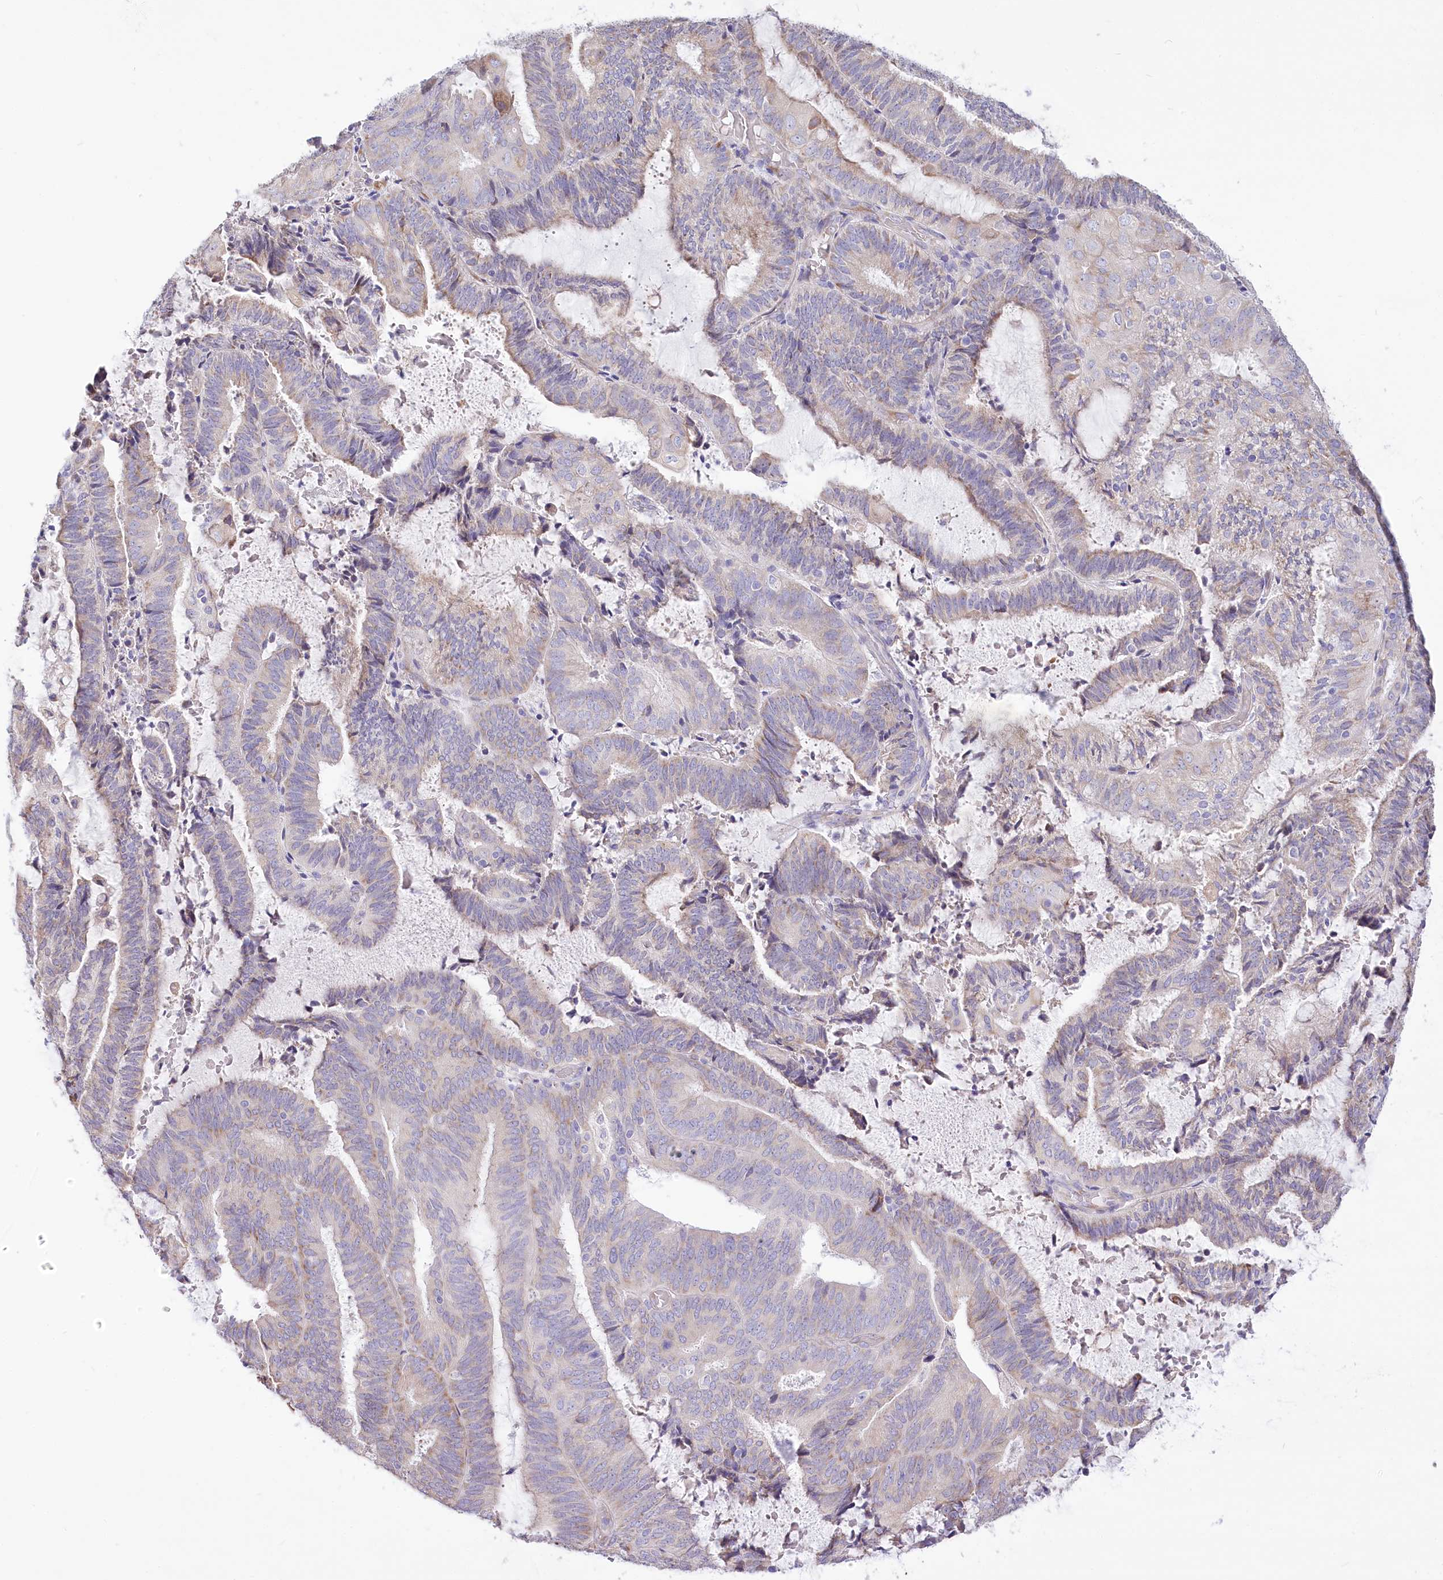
{"staining": {"intensity": "negative", "quantity": "none", "location": "none"}, "tissue": "endometrial cancer", "cell_type": "Tumor cells", "image_type": "cancer", "snomed": [{"axis": "morphology", "description": "Adenocarcinoma, NOS"}, {"axis": "topography", "description": "Endometrium"}], "caption": "The immunohistochemistry micrograph has no significant expression in tumor cells of adenocarcinoma (endometrial) tissue.", "gene": "STT3B", "patient": {"sex": "female", "age": 81}}